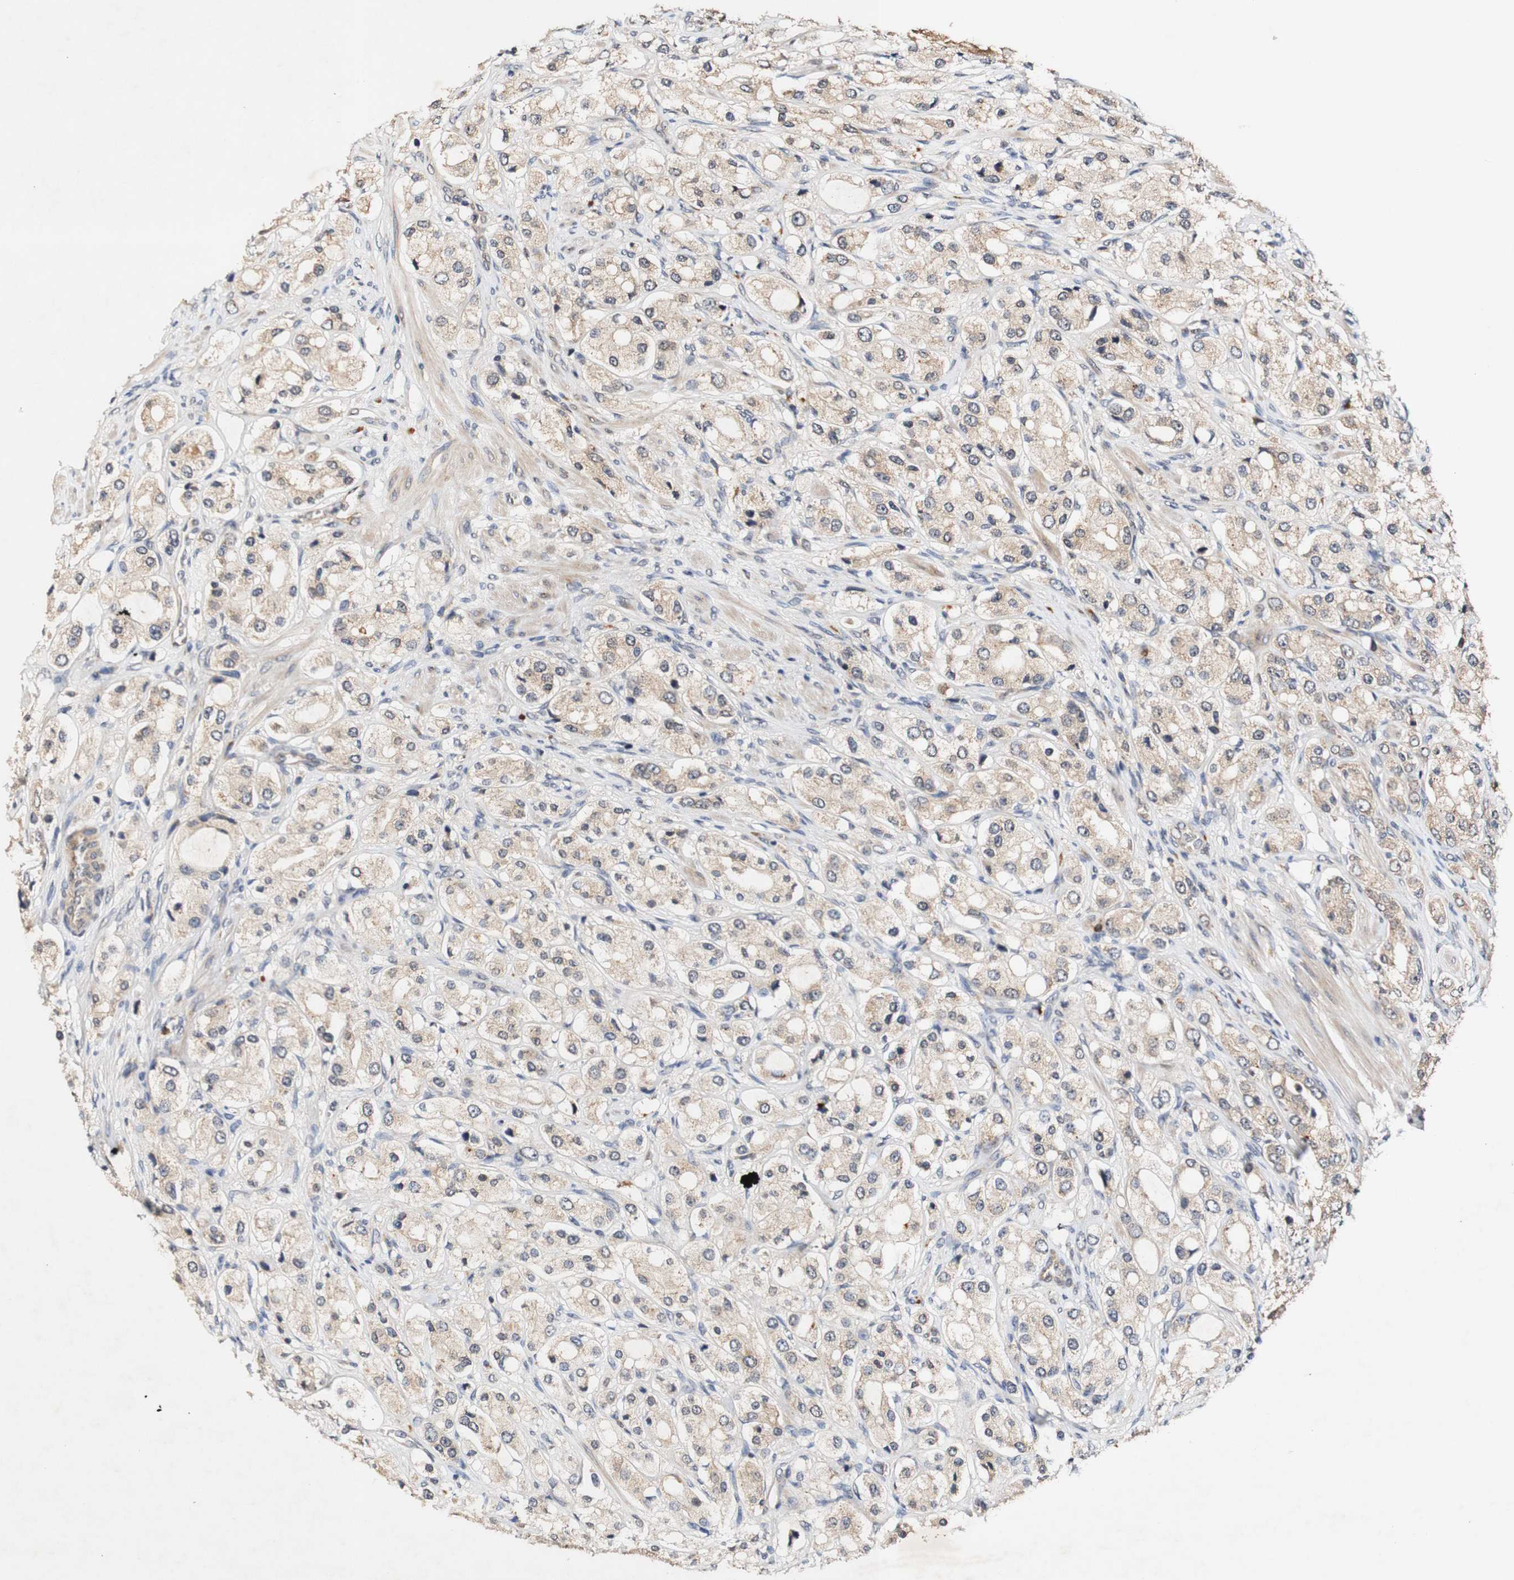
{"staining": {"intensity": "weak", "quantity": ">75%", "location": "cytoplasmic/membranous"}, "tissue": "prostate cancer", "cell_type": "Tumor cells", "image_type": "cancer", "snomed": [{"axis": "morphology", "description": "Adenocarcinoma, High grade"}, {"axis": "topography", "description": "Prostate"}], "caption": "Protein staining of prostate cancer (high-grade adenocarcinoma) tissue reveals weak cytoplasmic/membranous expression in approximately >75% of tumor cells. (Stains: DAB (3,3'-diaminobenzidine) in brown, nuclei in blue, Microscopy: brightfield microscopy at high magnification).", "gene": "PIN1", "patient": {"sex": "male", "age": 65}}